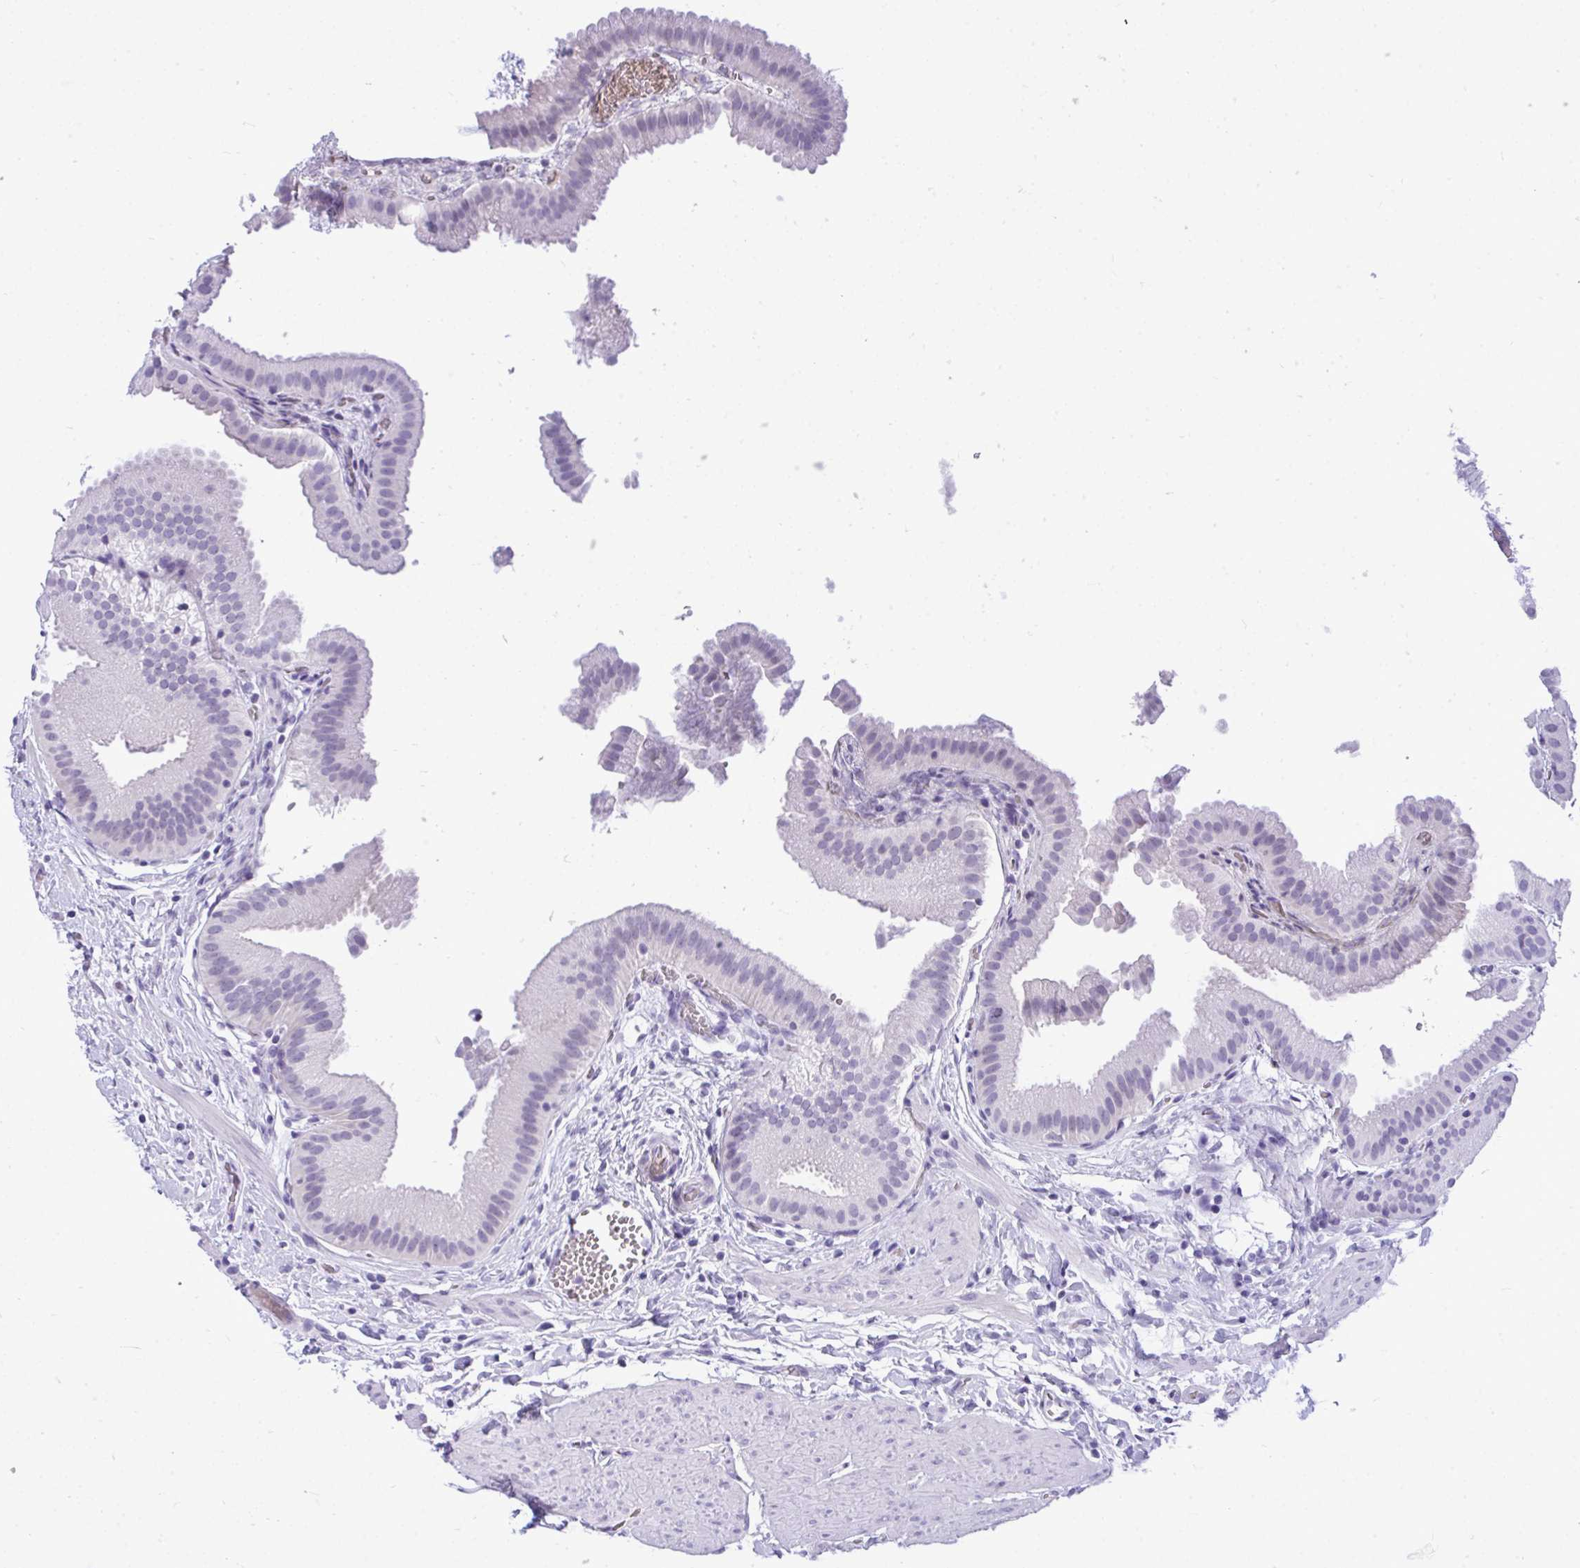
{"staining": {"intensity": "negative", "quantity": "none", "location": "none"}, "tissue": "gallbladder", "cell_type": "Glandular cells", "image_type": "normal", "snomed": [{"axis": "morphology", "description": "Normal tissue, NOS"}, {"axis": "topography", "description": "Gallbladder"}], "caption": "The photomicrograph reveals no staining of glandular cells in normal gallbladder.", "gene": "PRM2", "patient": {"sex": "female", "age": 63}}